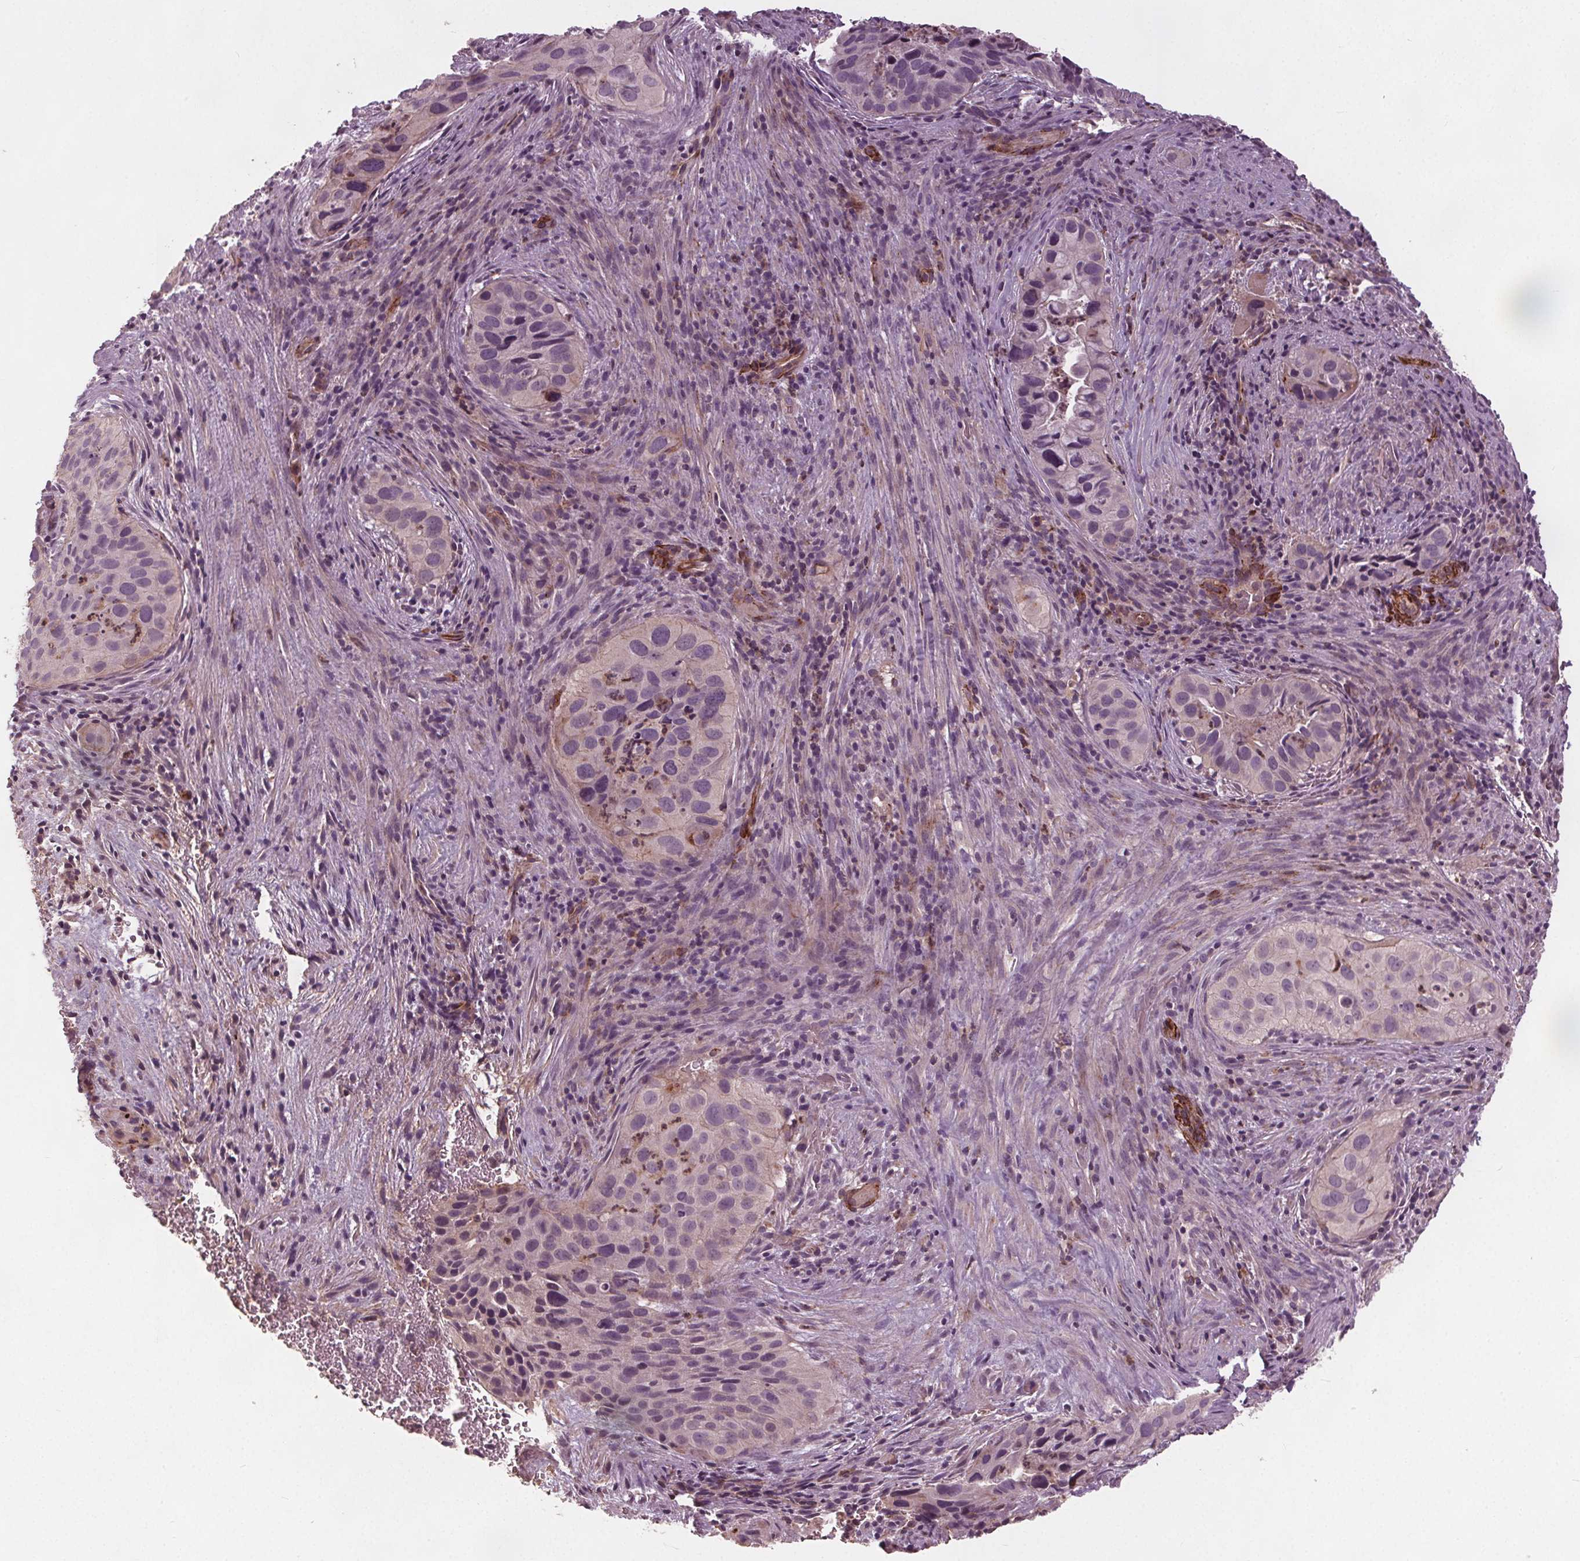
{"staining": {"intensity": "negative", "quantity": "none", "location": "none"}, "tissue": "cervical cancer", "cell_type": "Tumor cells", "image_type": "cancer", "snomed": [{"axis": "morphology", "description": "Squamous cell carcinoma, NOS"}, {"axis": "topography", "description": "Cervix"}], "caption": "IHC photomicrograph of neoplastic tissue: squamous cell carcinoma (cervical) stained with DAB demonstrates no significant protein expression in tumor cells.", "gene": "PDGFD", "patient": {"sex": "female", "age": 38}}